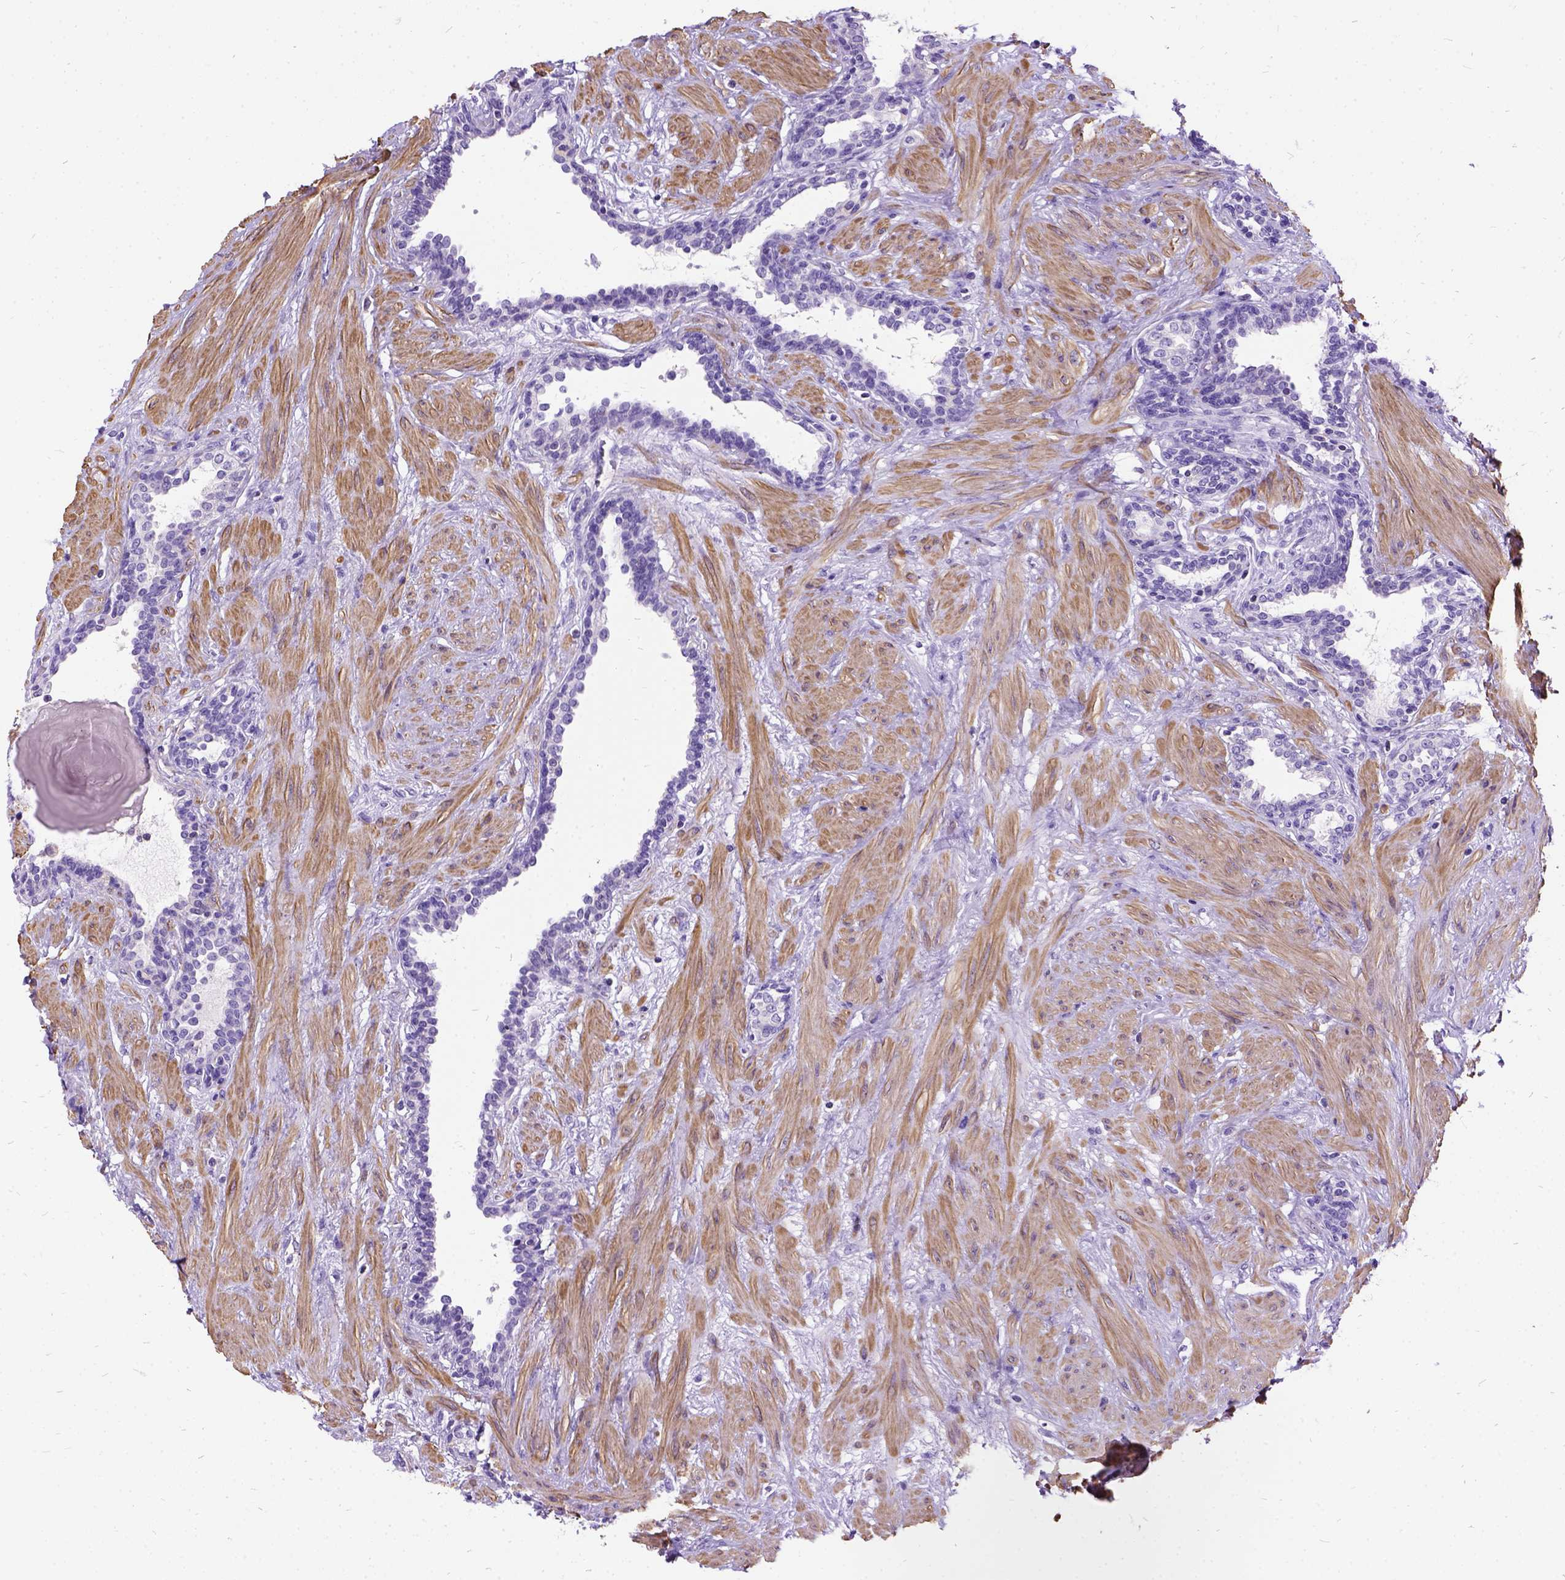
{"staining": {"intensity": "negative", "quantity": "none", "location": "none"}, "tissue": "prostate", "cell_type": "Glandular cells", "image_type": "normal", "snomed": [{"axis": "morphology", "description": "Normal tissue, NOS"}, {"axis": "topography", "description": "Prostate"}], "caption": "DAB immunohistochemical staining of normal prostate displays no significant staining in glandular cells.", "gene": "ENSG00000254979", "patient": {"sex": "male", "age": 55}}